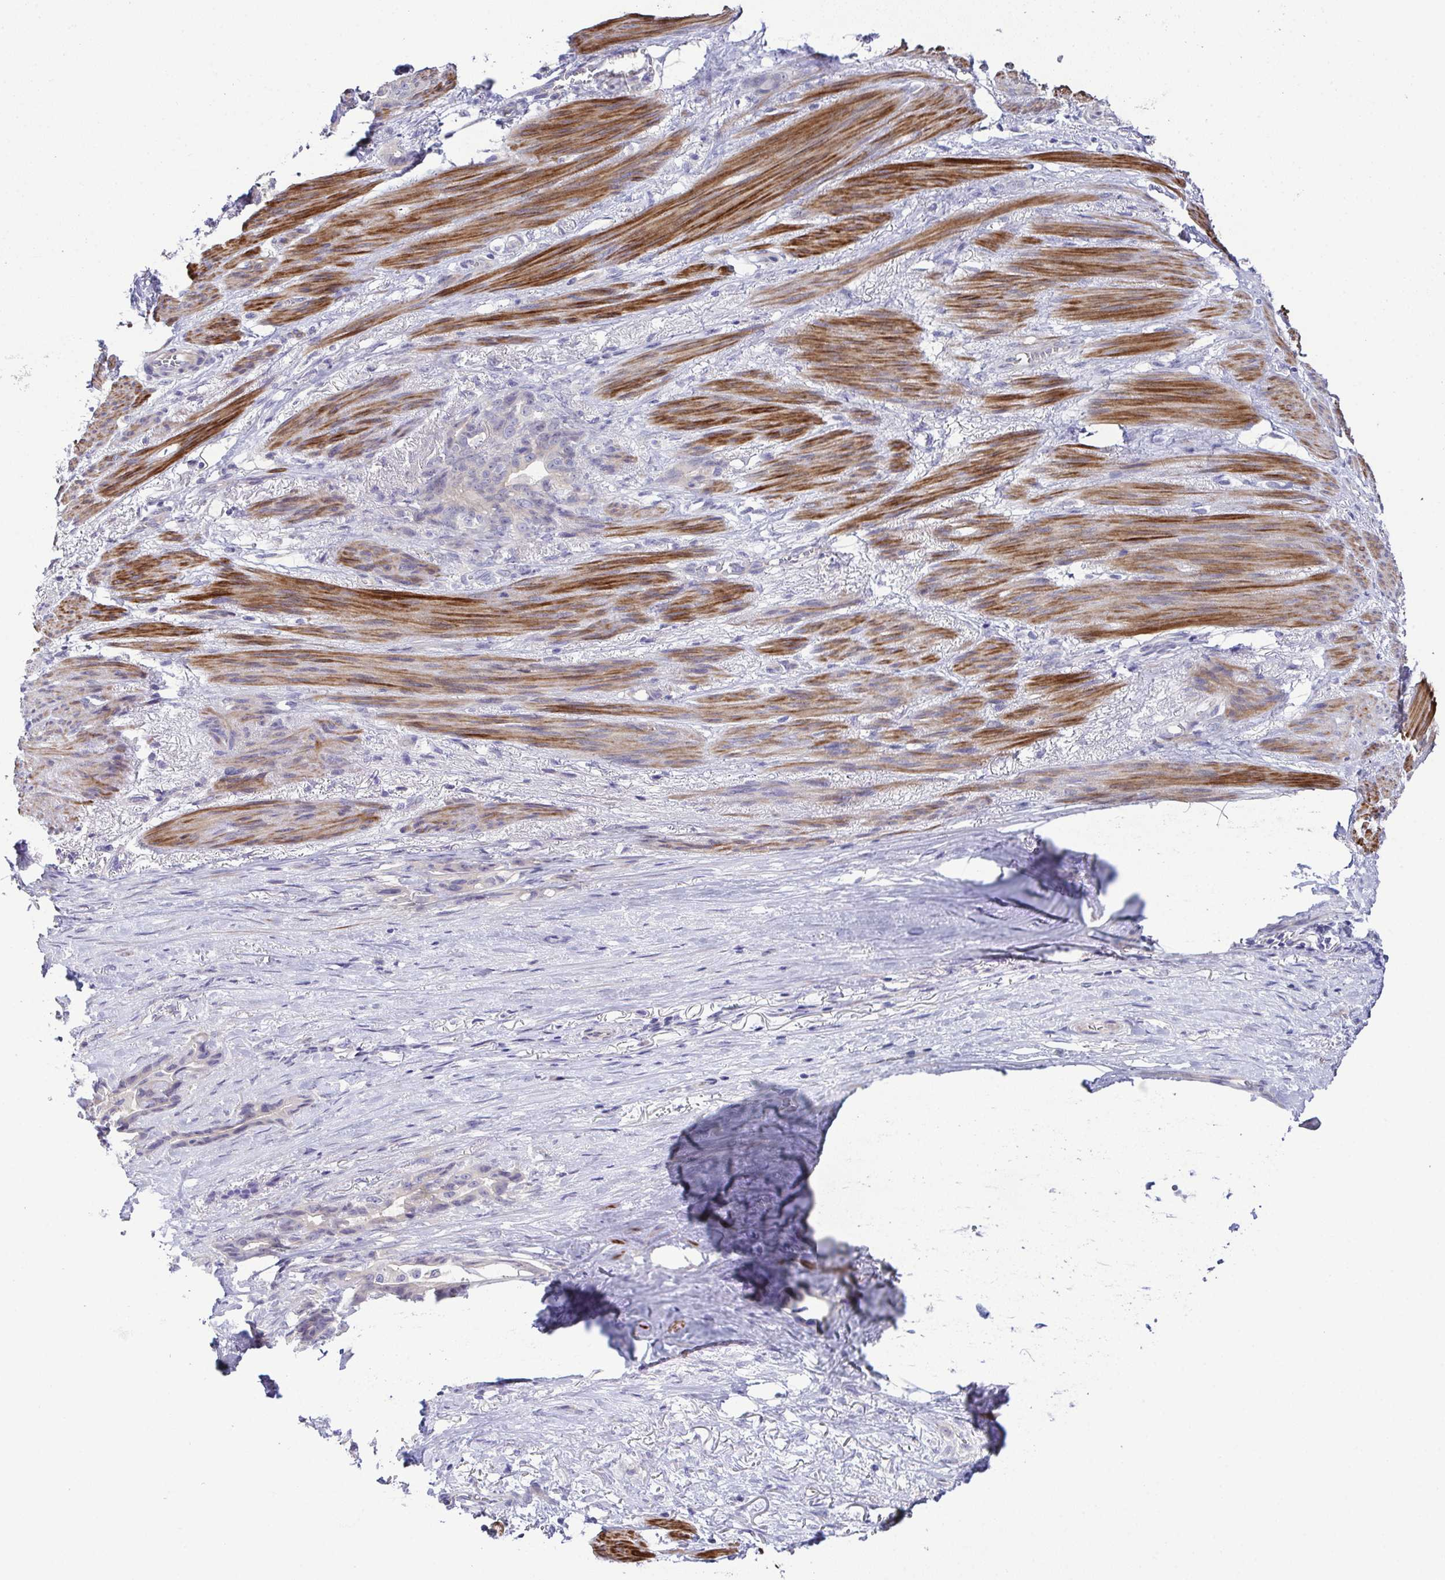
{"staining": {"intensity": "negative", "quantity": "none", "location": "none"}, "tissue": "stomach cancer", "cell_type": "Tumor cells", "image_type": "cancer", "snomed": [{"axis": "morphology", "description": "Normal tissue, NOS"}, {"axis": "morphology", "description": "Adenocarcinoma, NOS"}, {"axis": "topography", "description": "Esophagus"}, {"axis": "topography", "description": "Stomach, upper"}], "caption": "DAB (3,3'-diaminobenzidine) immunohistochemical staining of human stomach cancer displays no significant positivity in tumor cells.", "gene": "CFAP97D1", "patient": {"sex": "male", "age": 62}}